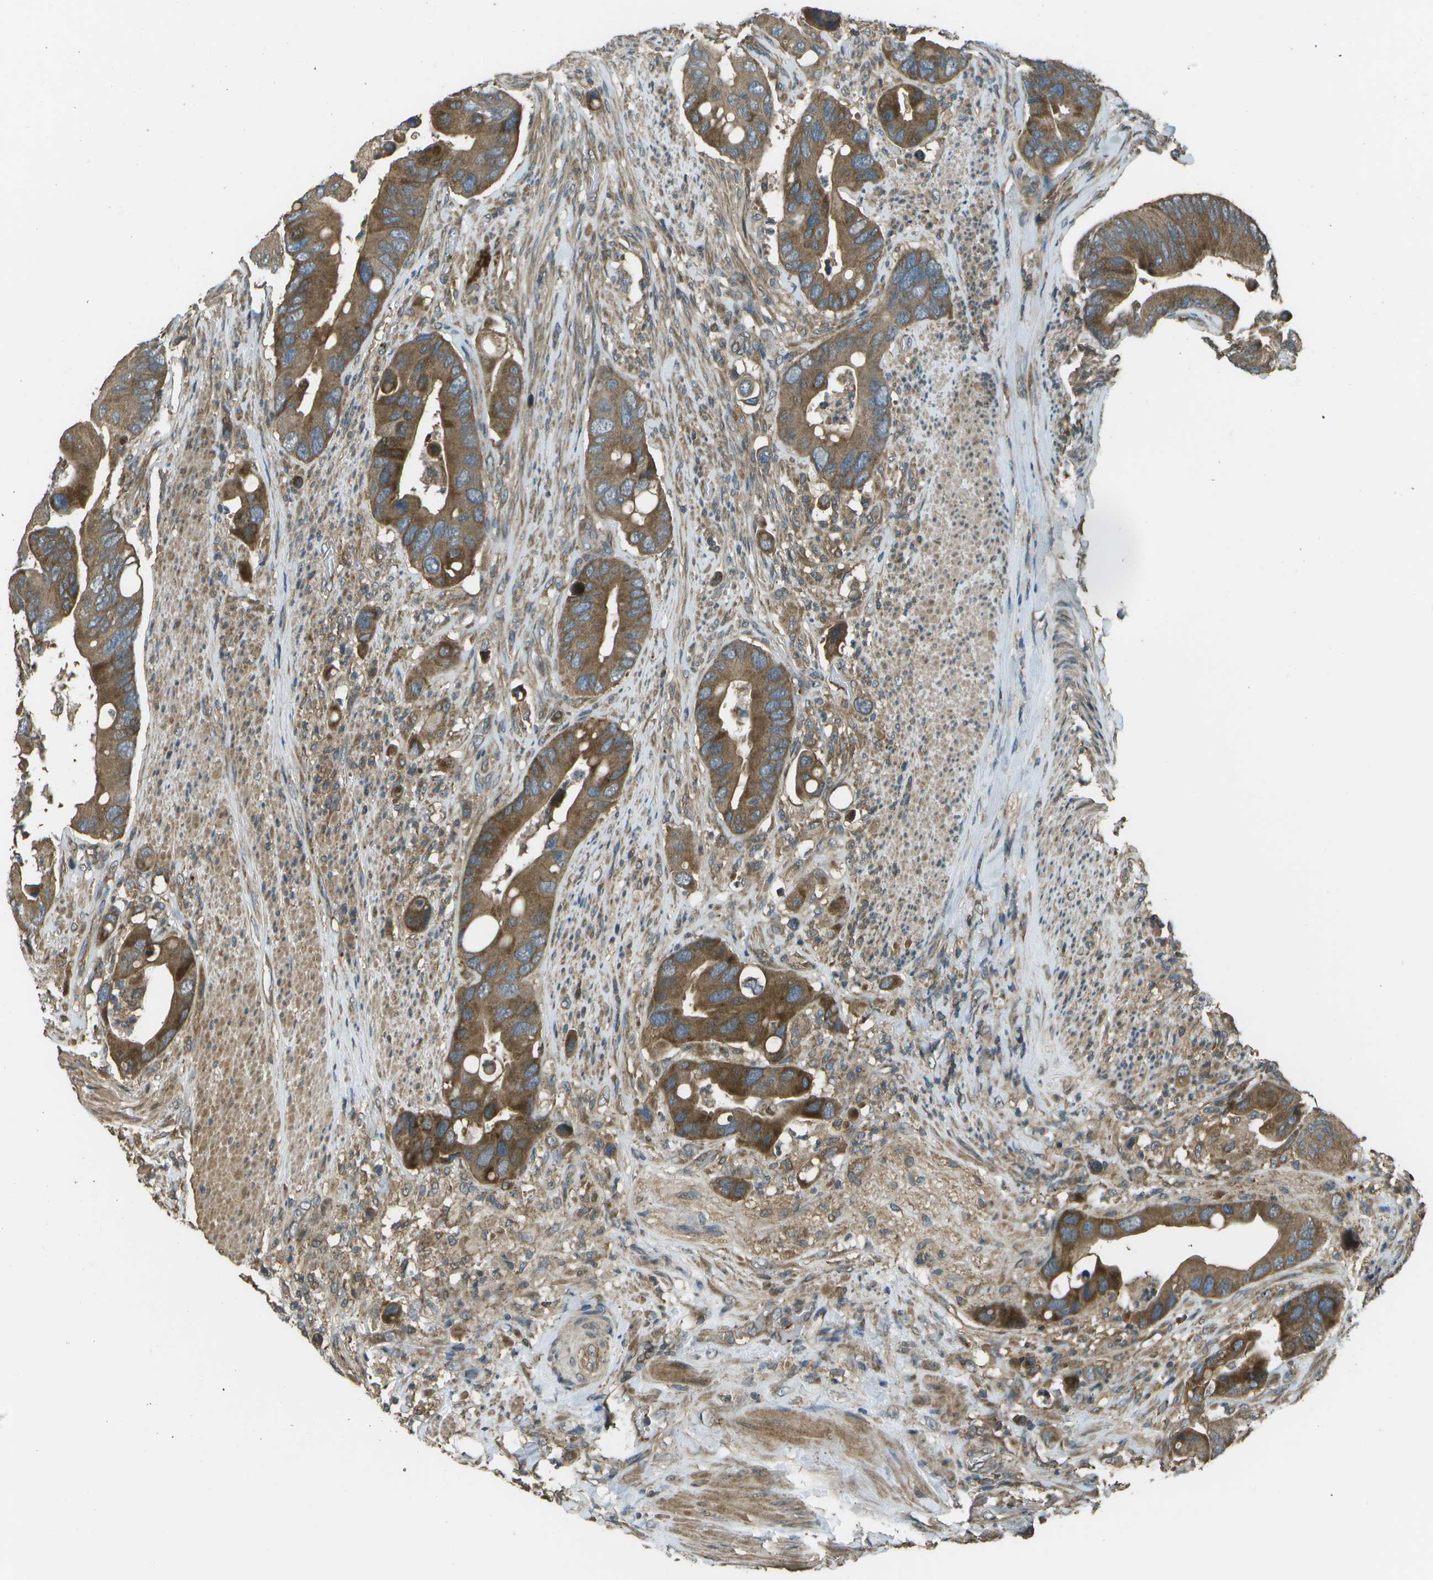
{"staining": {"intensity": "moderate", "quantity": ">75%", "location": "cytoplasmic/membranous"}, "tissue": "colorectal cancer", "cell_type": "Tumor cells", "image_type": "cancer", "snomed": [{"axis": "morphology", "description": "Adenocarcinoma, NOS"}, {"axis": "topography", "description": "Rectum"}], "caption": "Protein expression by immunohistochemistry (IHC) reveals moderate cytoplasmic/membranous expression in approximately >75% of tumor cells in adenocarcinoma (colorectal).", "gene": "PLPBP", "patient": {"sex": "female", "age": 57}}